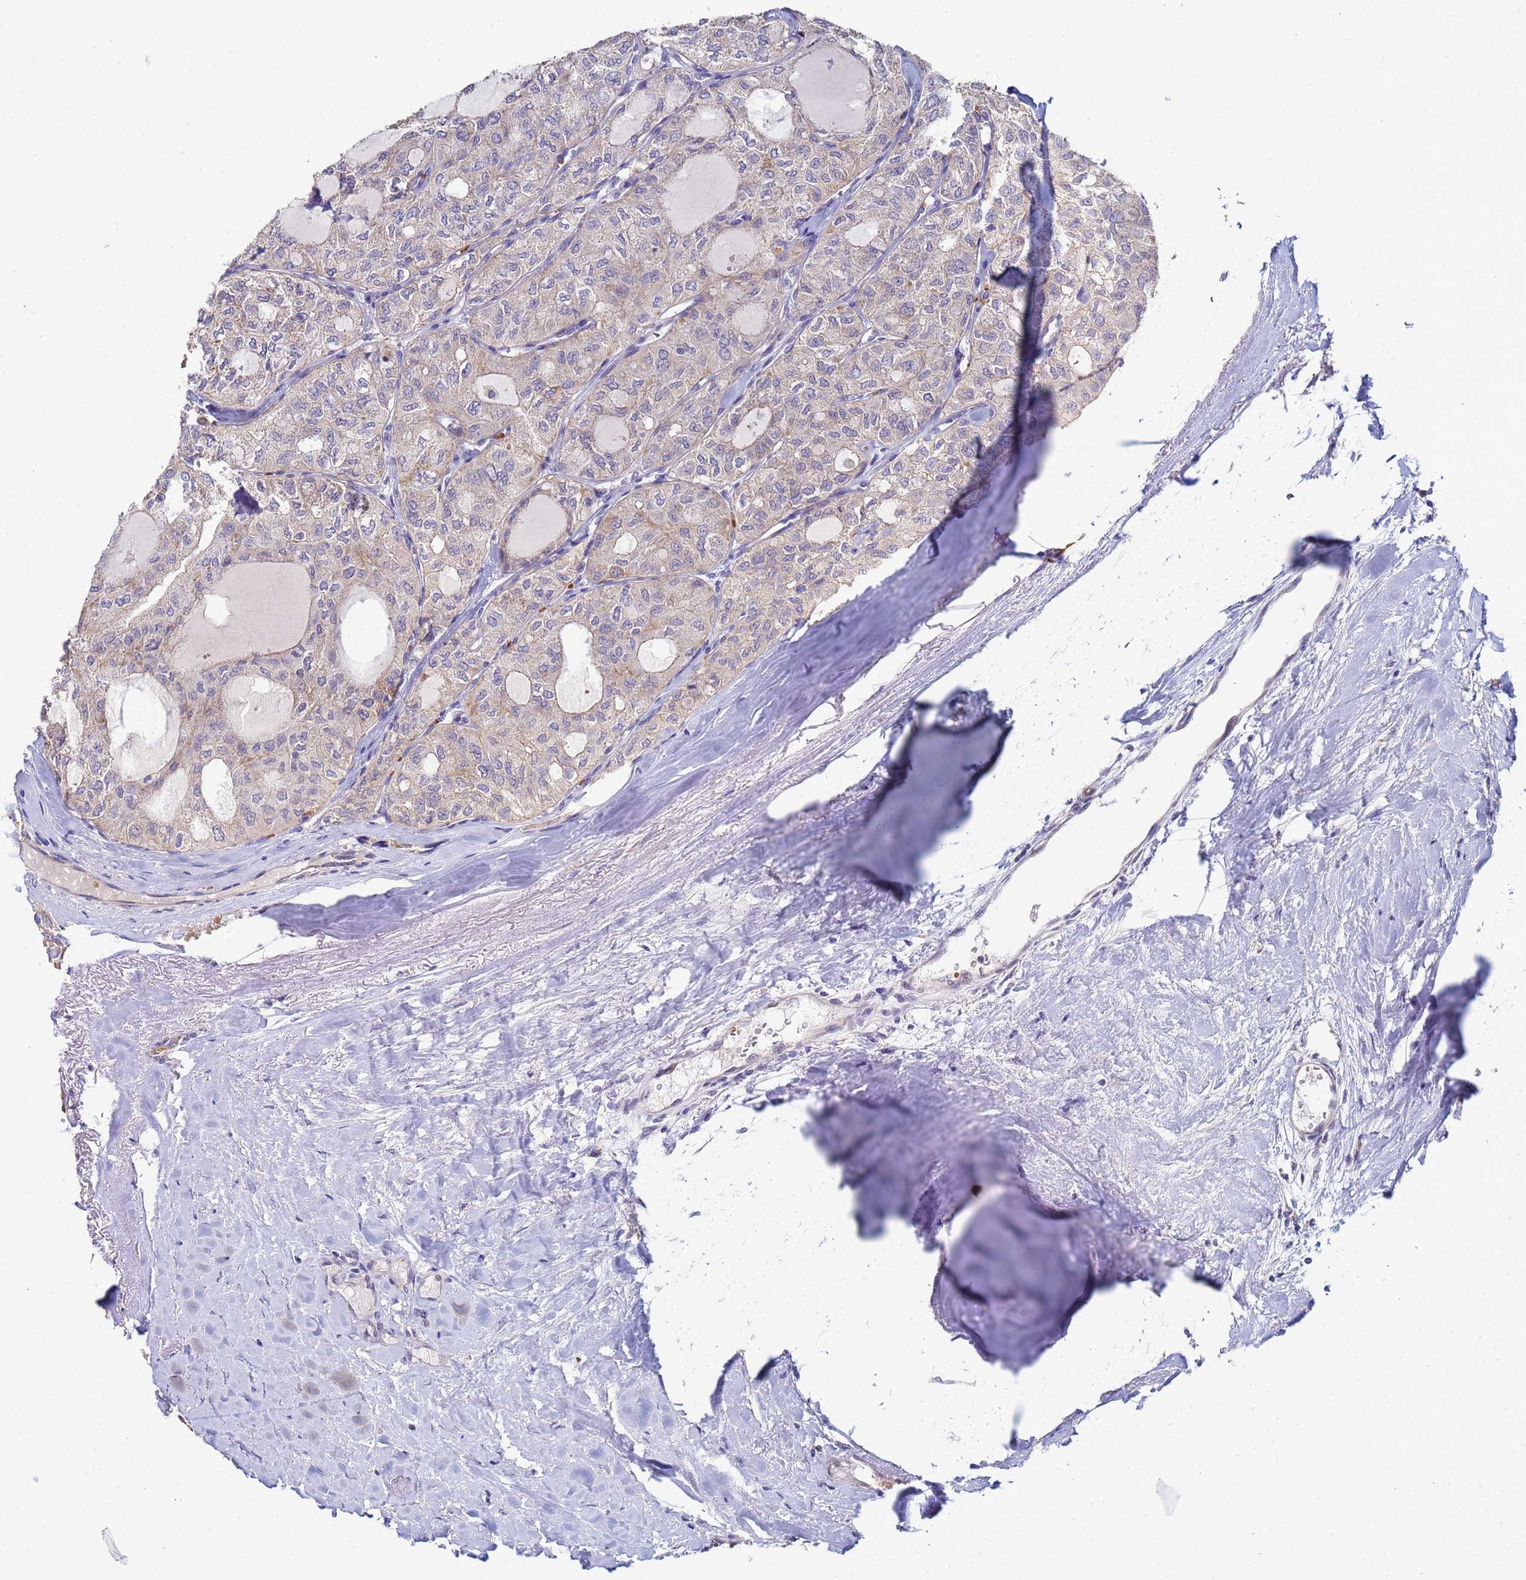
{"staining": {"intensity": "weak", "quantity": "<25%", "location": "cytoplasmic/membranous"}, "tissue": "thyroid cancer", "cell_type": "Tumor cells", "image_type": "cancer", "snomed": [{"axis": "morphology", "description": "Follicular adenoma carcinoma, NOS"}, {"axis": "topography", "description": "Thyroid gland"}], "caption": "Tumor cells show no significant protein expression in thyroid follicular adenoma carcinoma.", "gene": "CLHC1", "patient": {"sex": "male", "age": 75}}